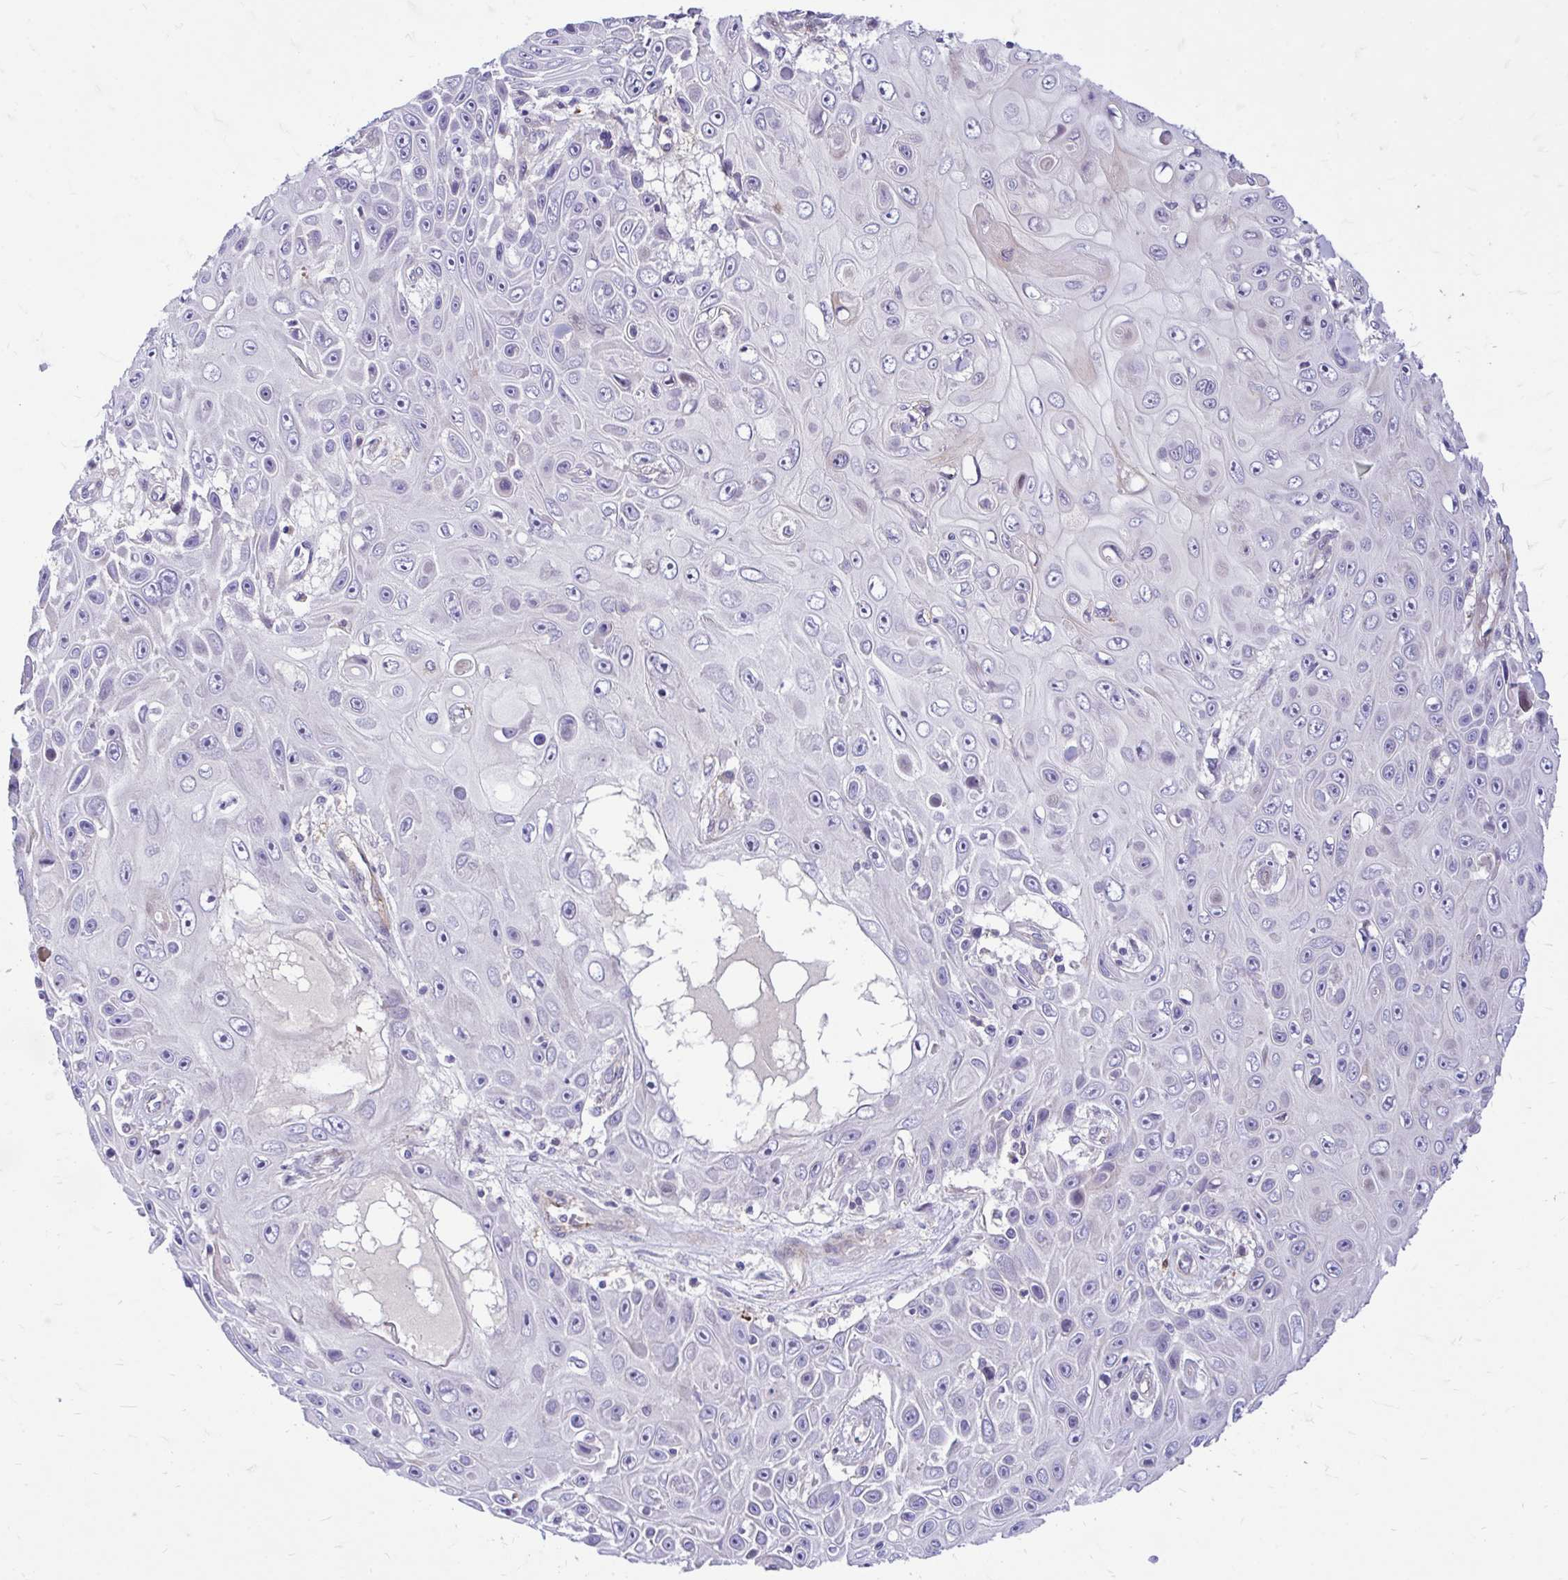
{"staining": {"intensity": "negative", "quantity": "none", "location": "none"}, "tissue": "skin cancer", "cell_type": "Tumor cells", "image_type": "cancer", "snomed": [{"axis": "morphology", "description": "Squamous cell carcinoma, NOS"}, {"axis": "topography", "description": "Skin"}], "caption": "Immunohistochemistry image of human squamous cell carcinoma (skin) stained for a protein (brown), which displays no staining in tumor cells.", "gene": "ESPNL", "patient": {"sex": "male", "age": 82}}